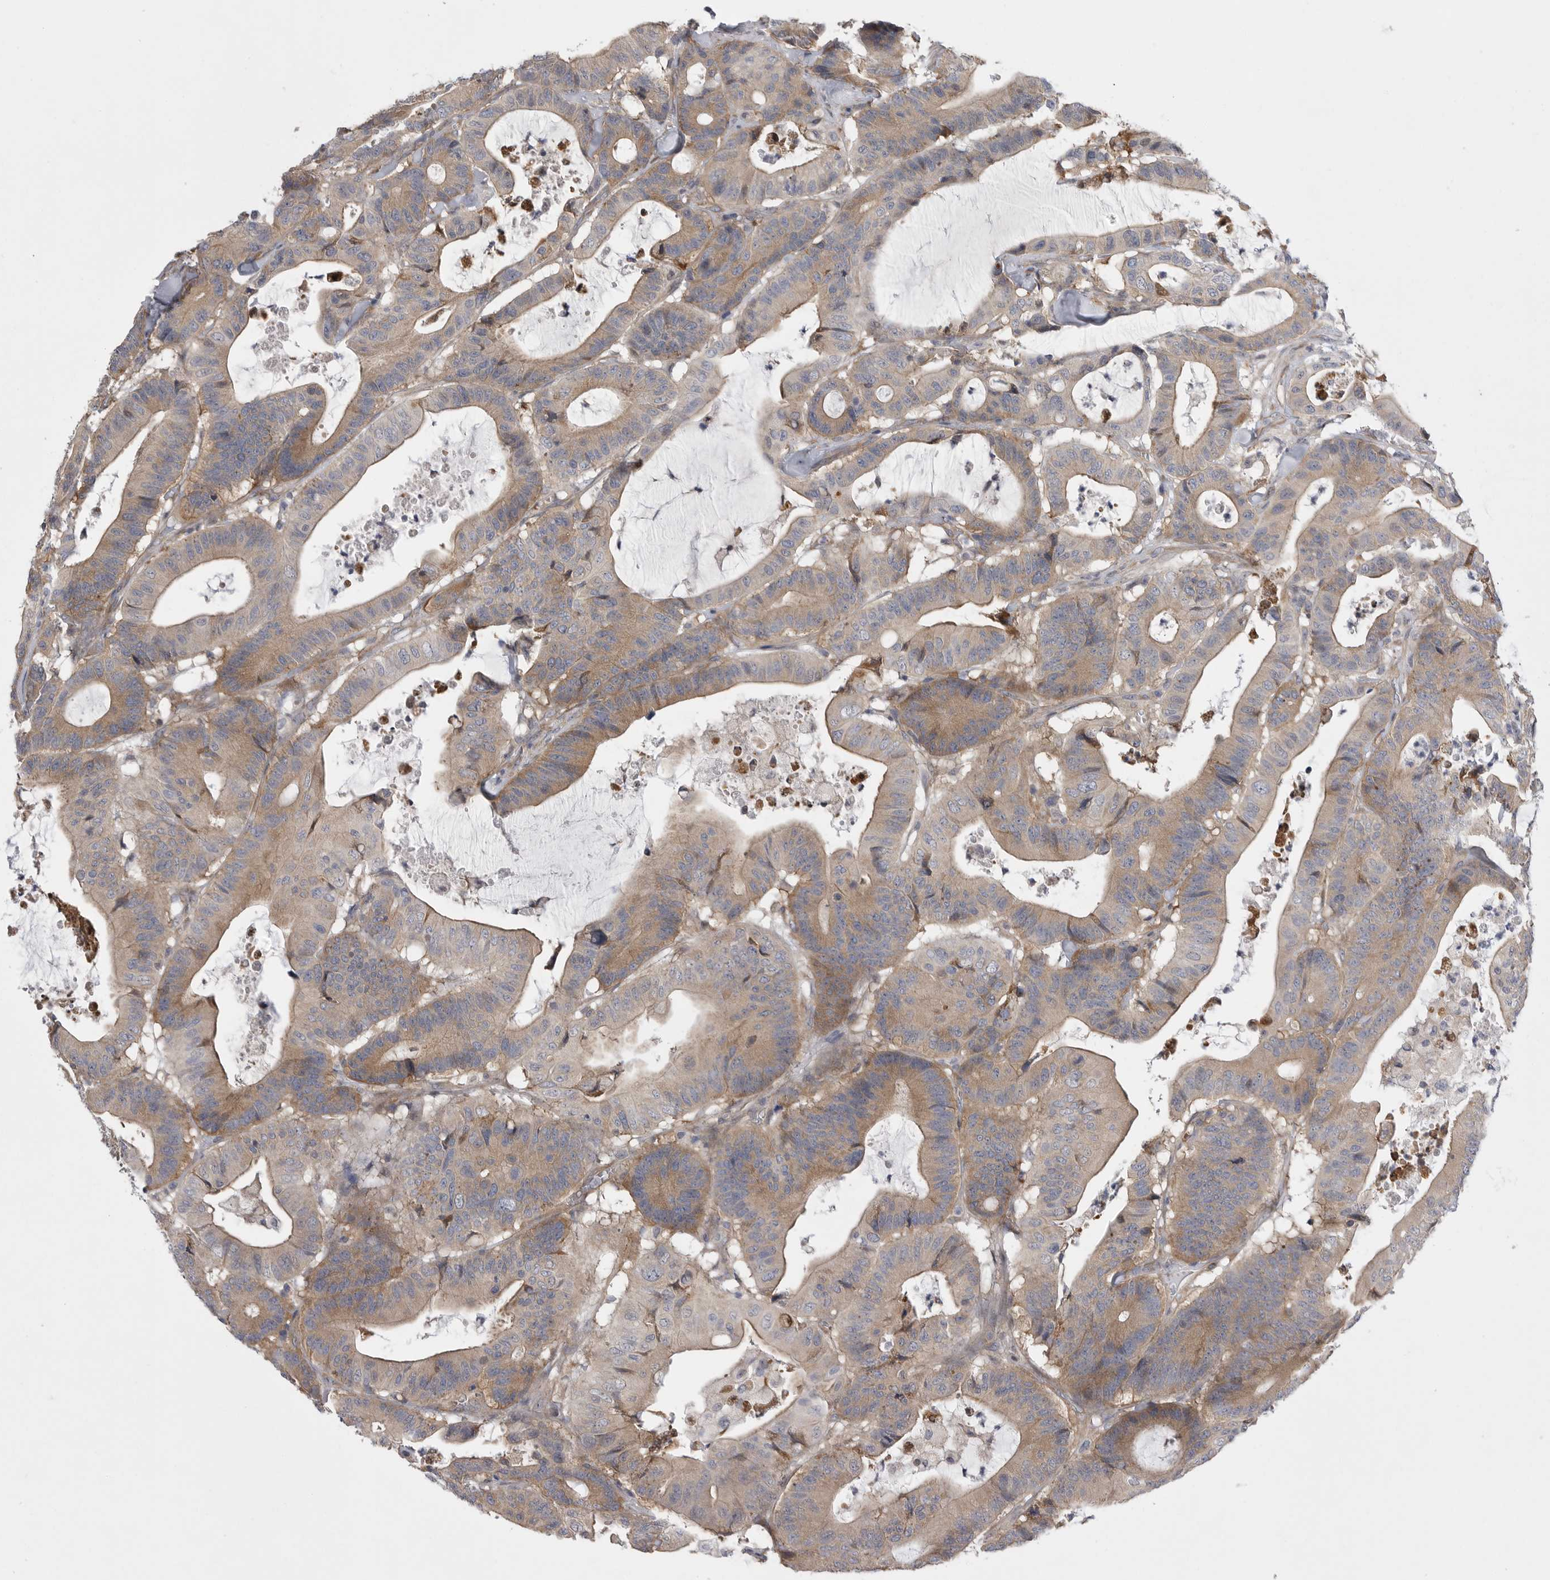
{"staining": {"intensity": "moderate", "quantity": ">75%", "location": "cytoplasmic/membranous"}, "tissue": "colorectal cancer", "cell_type": "Tumor cells", "image_type": "cancer", "snomed": [{"axis": "morphology", "description": "Adenocarcinoma, NOS"}, {"axis": "topography", "description": "Colon"}], "caption": "A medium amount of moderate cytoplasmic/membranous expression is identified in about >75% of tumor cells in colorectal cancer (adenocarcinoma) tissue. The staining was performed using DAB (3,3'-diaminobenzidine), with brown indicating positive protein expression. Nuclei are stained blue with hematoxylin.", "gene": "FBXO43", "patient": {"sex": "female", "age": 84}}